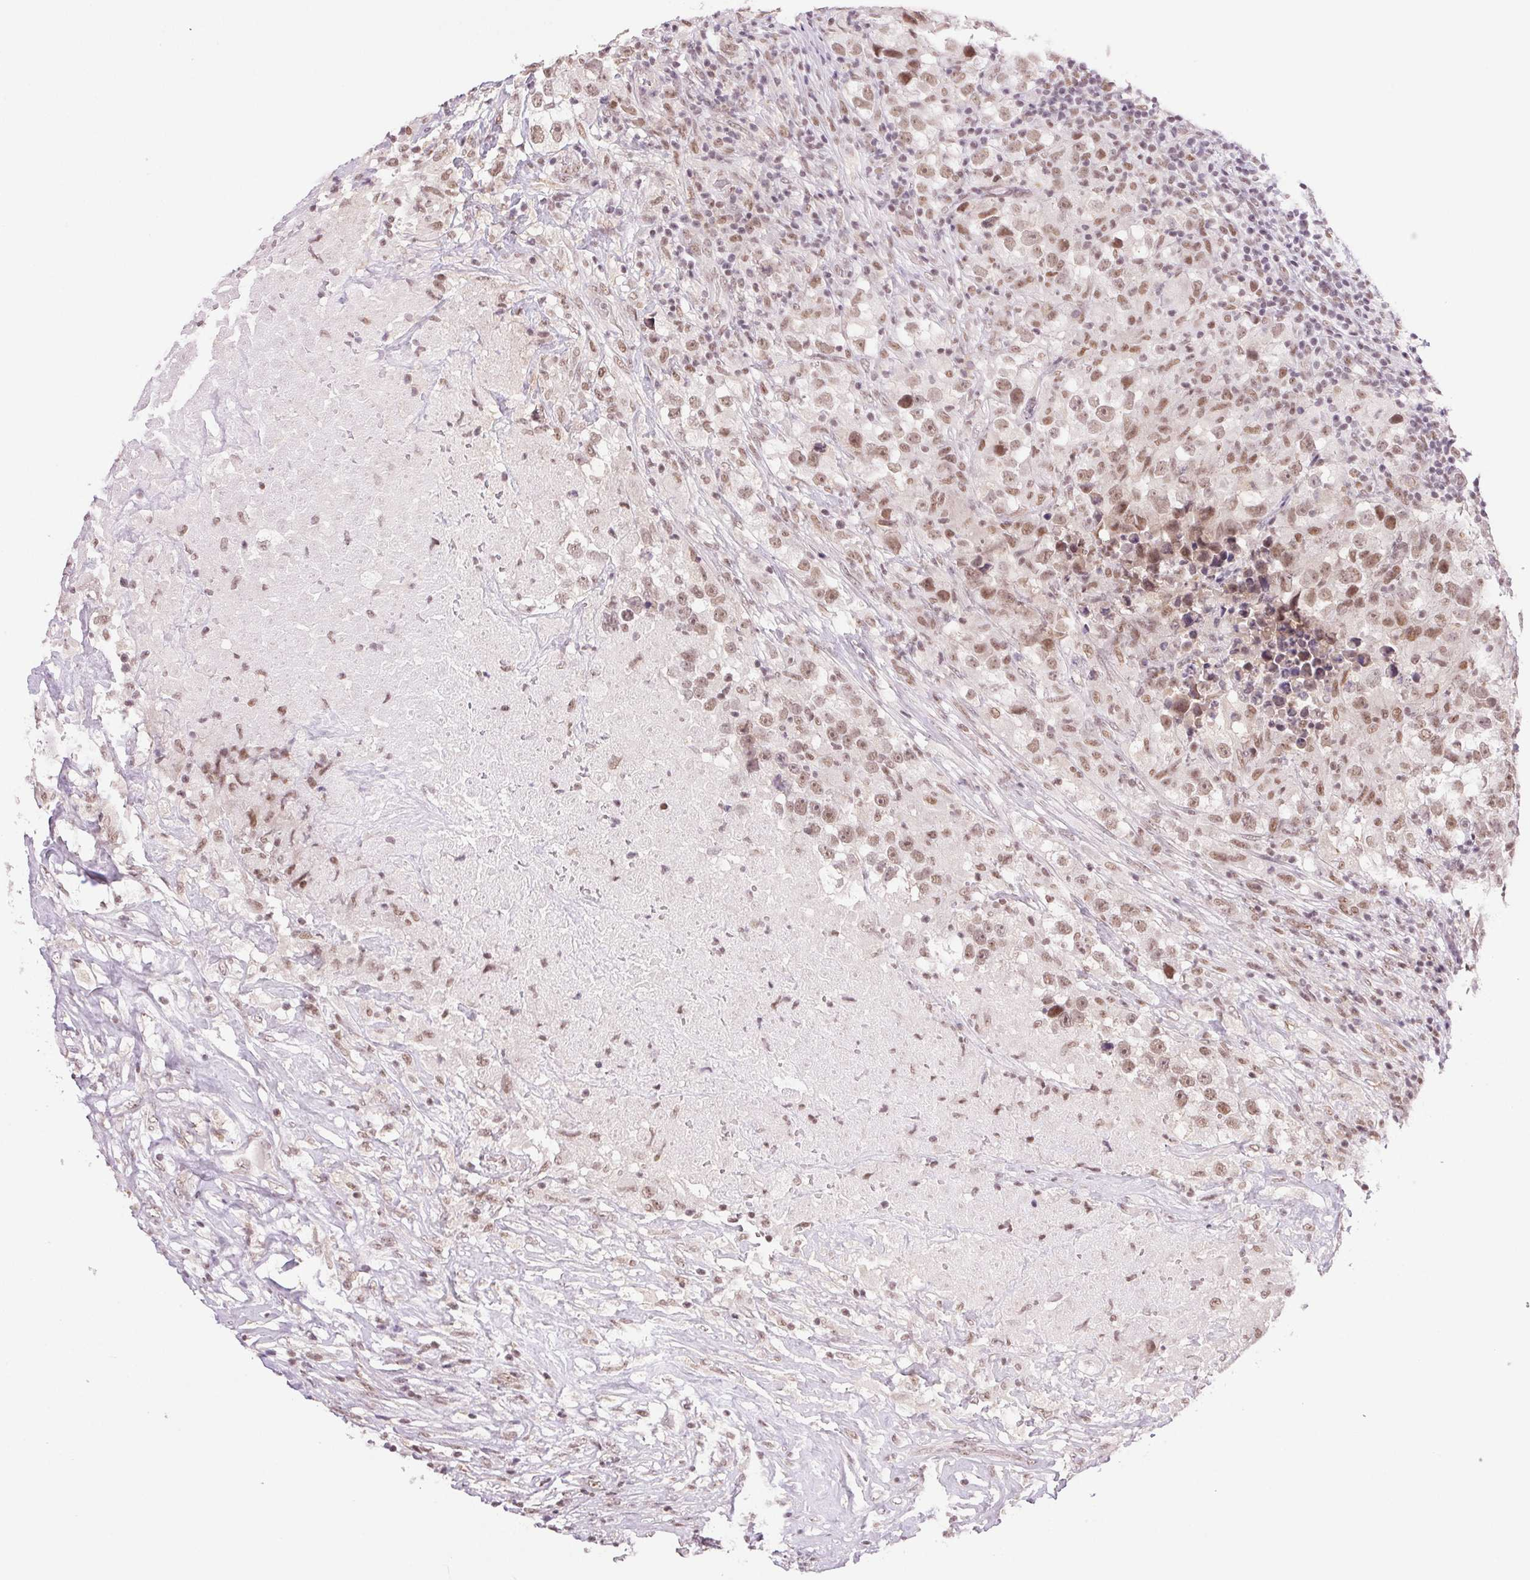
{"staining": {"intensity": "moderate", "quantity": ">75%", "location": "nuclear"}, "tissue": "testis cancer", "cell_type": "Tumor cells", "image_type": "cancer", "snomed": [{"axis": "morphology", "description": "Seminoma, NOS"}, {"axis": "topography", "description": "Testis"}], "caption": "The immunohistochemical stain highlights moderate nuclear expression in tumor cells of testis cancer (seminoma) tissue.", "gene": "PRPF18", "patient": {"sex": "male", "age": 46}}